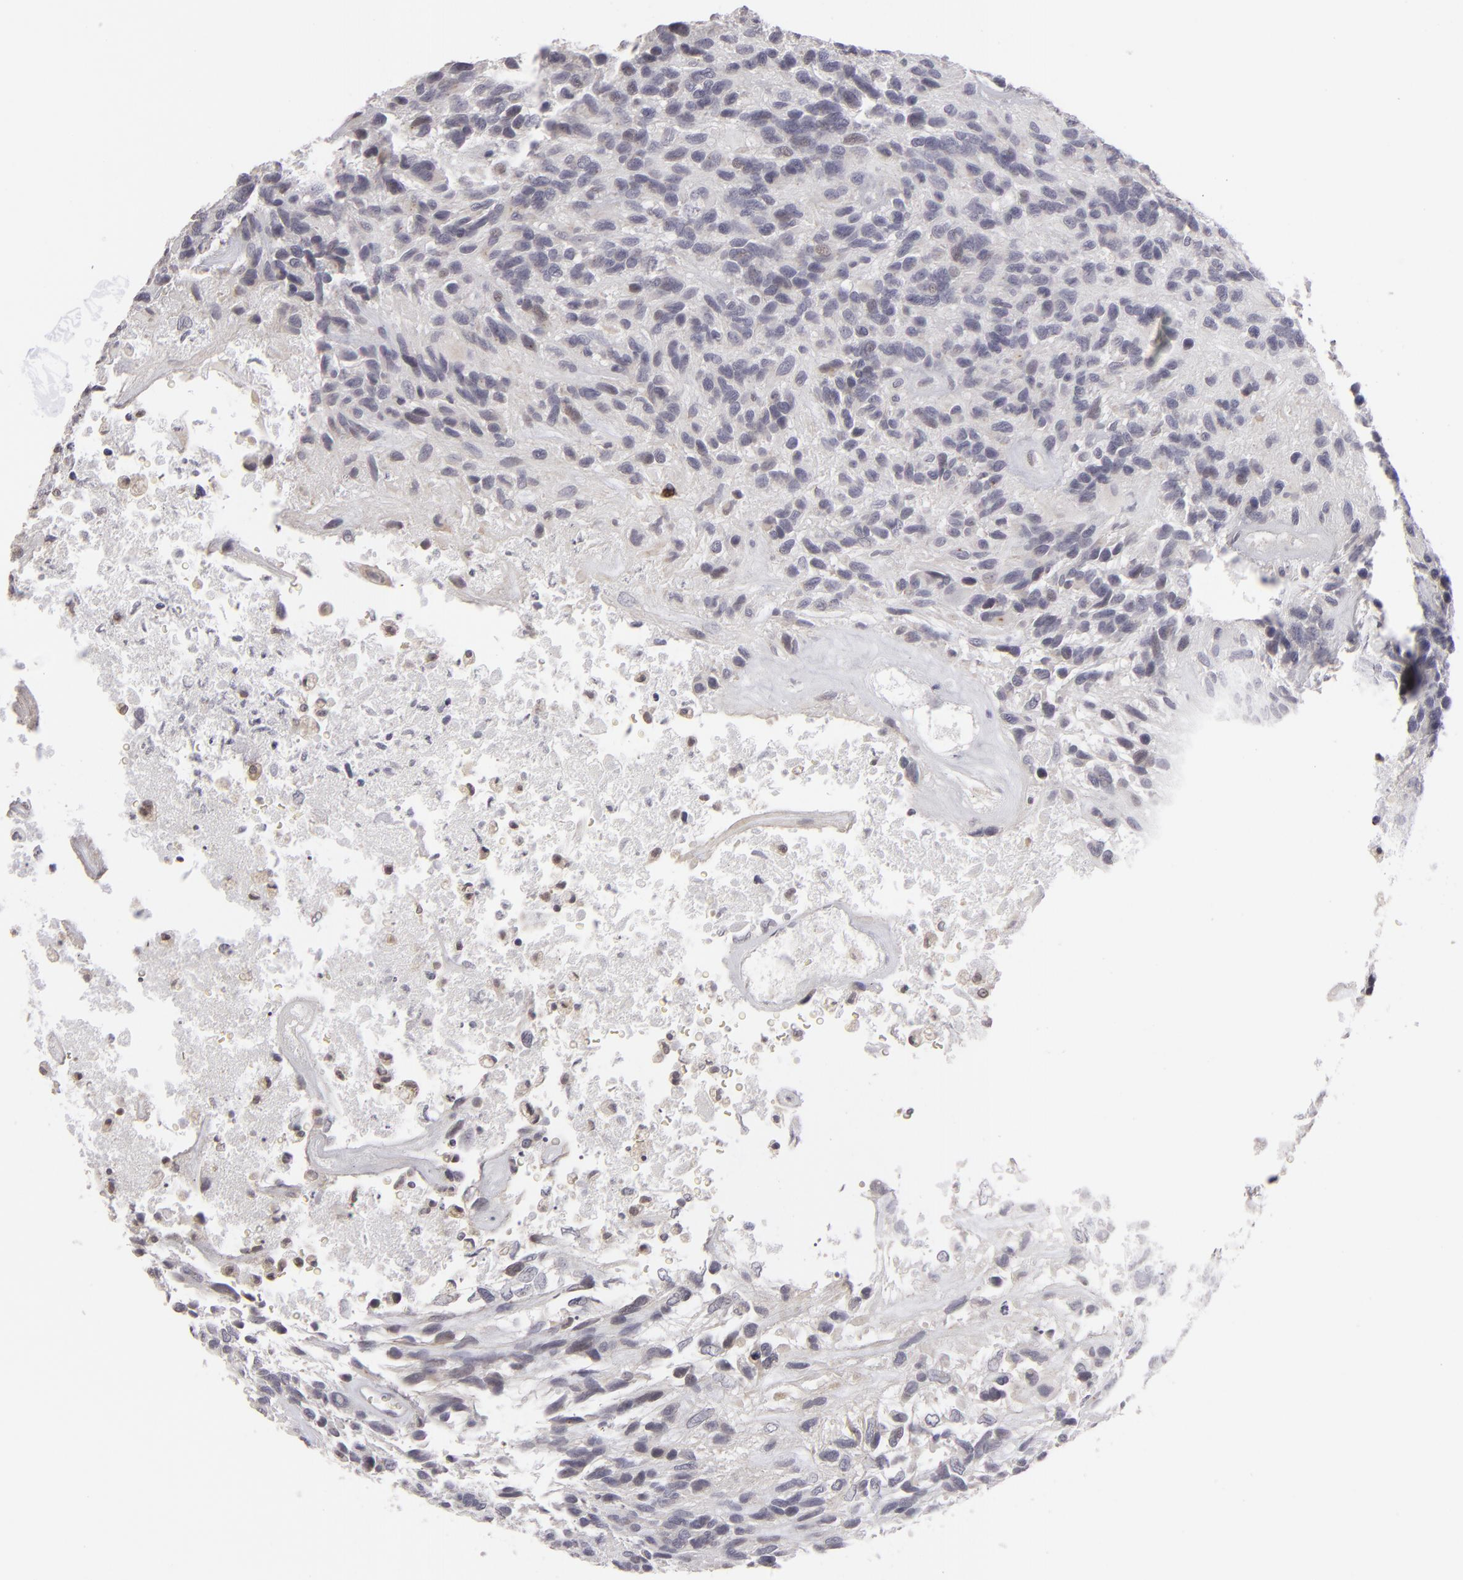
{"staining": {"intensity": "negative", "quantity": "none", "location": "none"}, "tissue": "glioma", "cell_type": "Tumor cells", "image_type": "cancer", "snomed": [{"axis": "morphology", "description": "Glioma, malignant, High grade"}, {"axis": "topography", "description": "Brain"}], "caption": "Immunohistochemistry of human malignant glioma (high-grade) shows no positivity in tumor cells.", "gene": "CLDN2", "patient": {"sex": "male", "age": 77}}